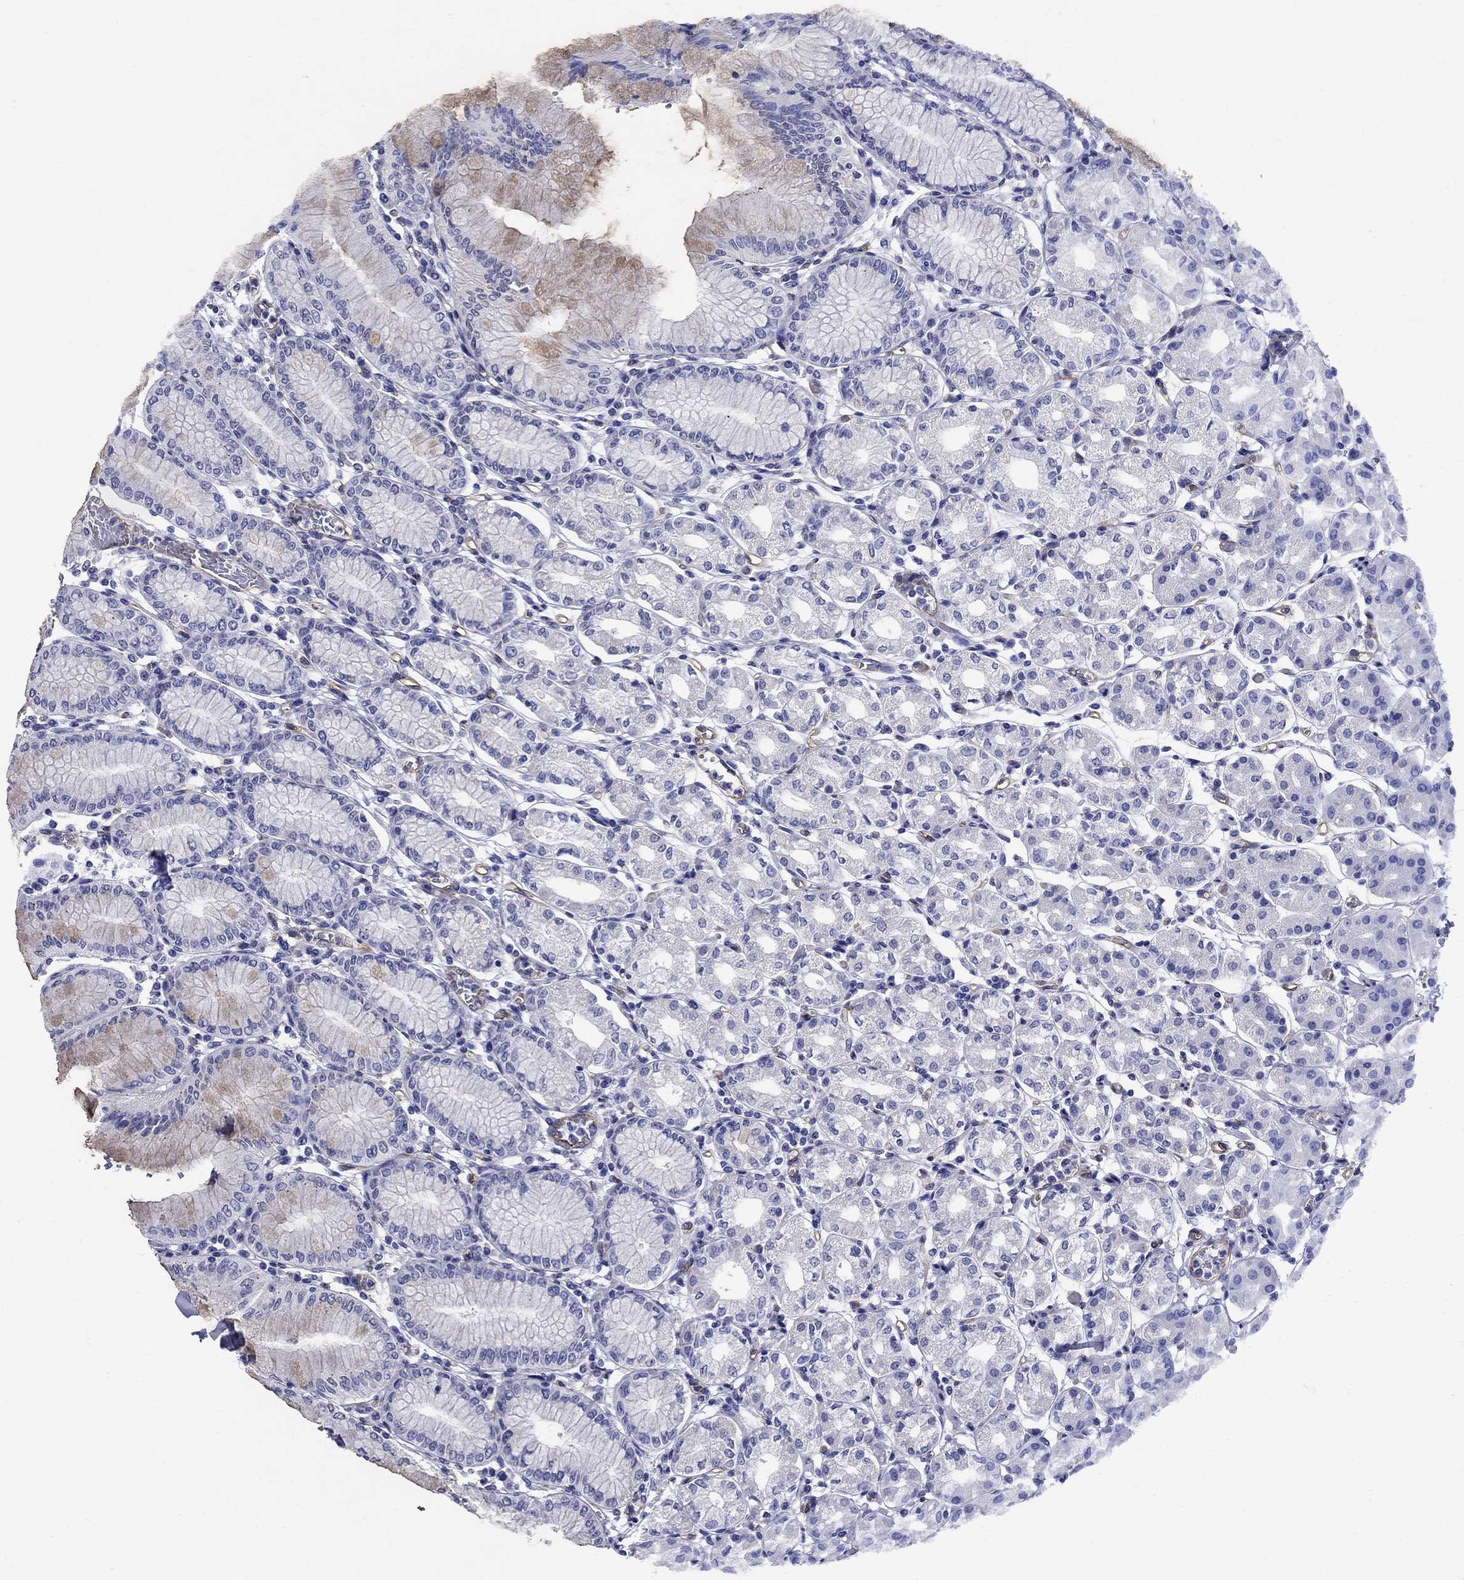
{"staining": {"intensity": "negative", "quantity": "none", "location": "none"}, "tissue": "stomach", "cell_type": "Glandular cells", "image_type": "normal", "snomed": [{"axis": "morphology", "description": "Normal tissue, NOS"}, {"axis": "topography", "description": "Skeletal muscle"}, {"axis": "topography", "description": "Stomach"}], "caption": "This is a micrograph of immunohistochemistry (IHC) staining of normal stomach, which shows no positivity in glandular cells. (Brightfield microscopy of DAB (3,3'-diaminobenzidine) IHC at high magnification).", "gene": "SMCP", "patient": {"sex": "female", "age": 57}}